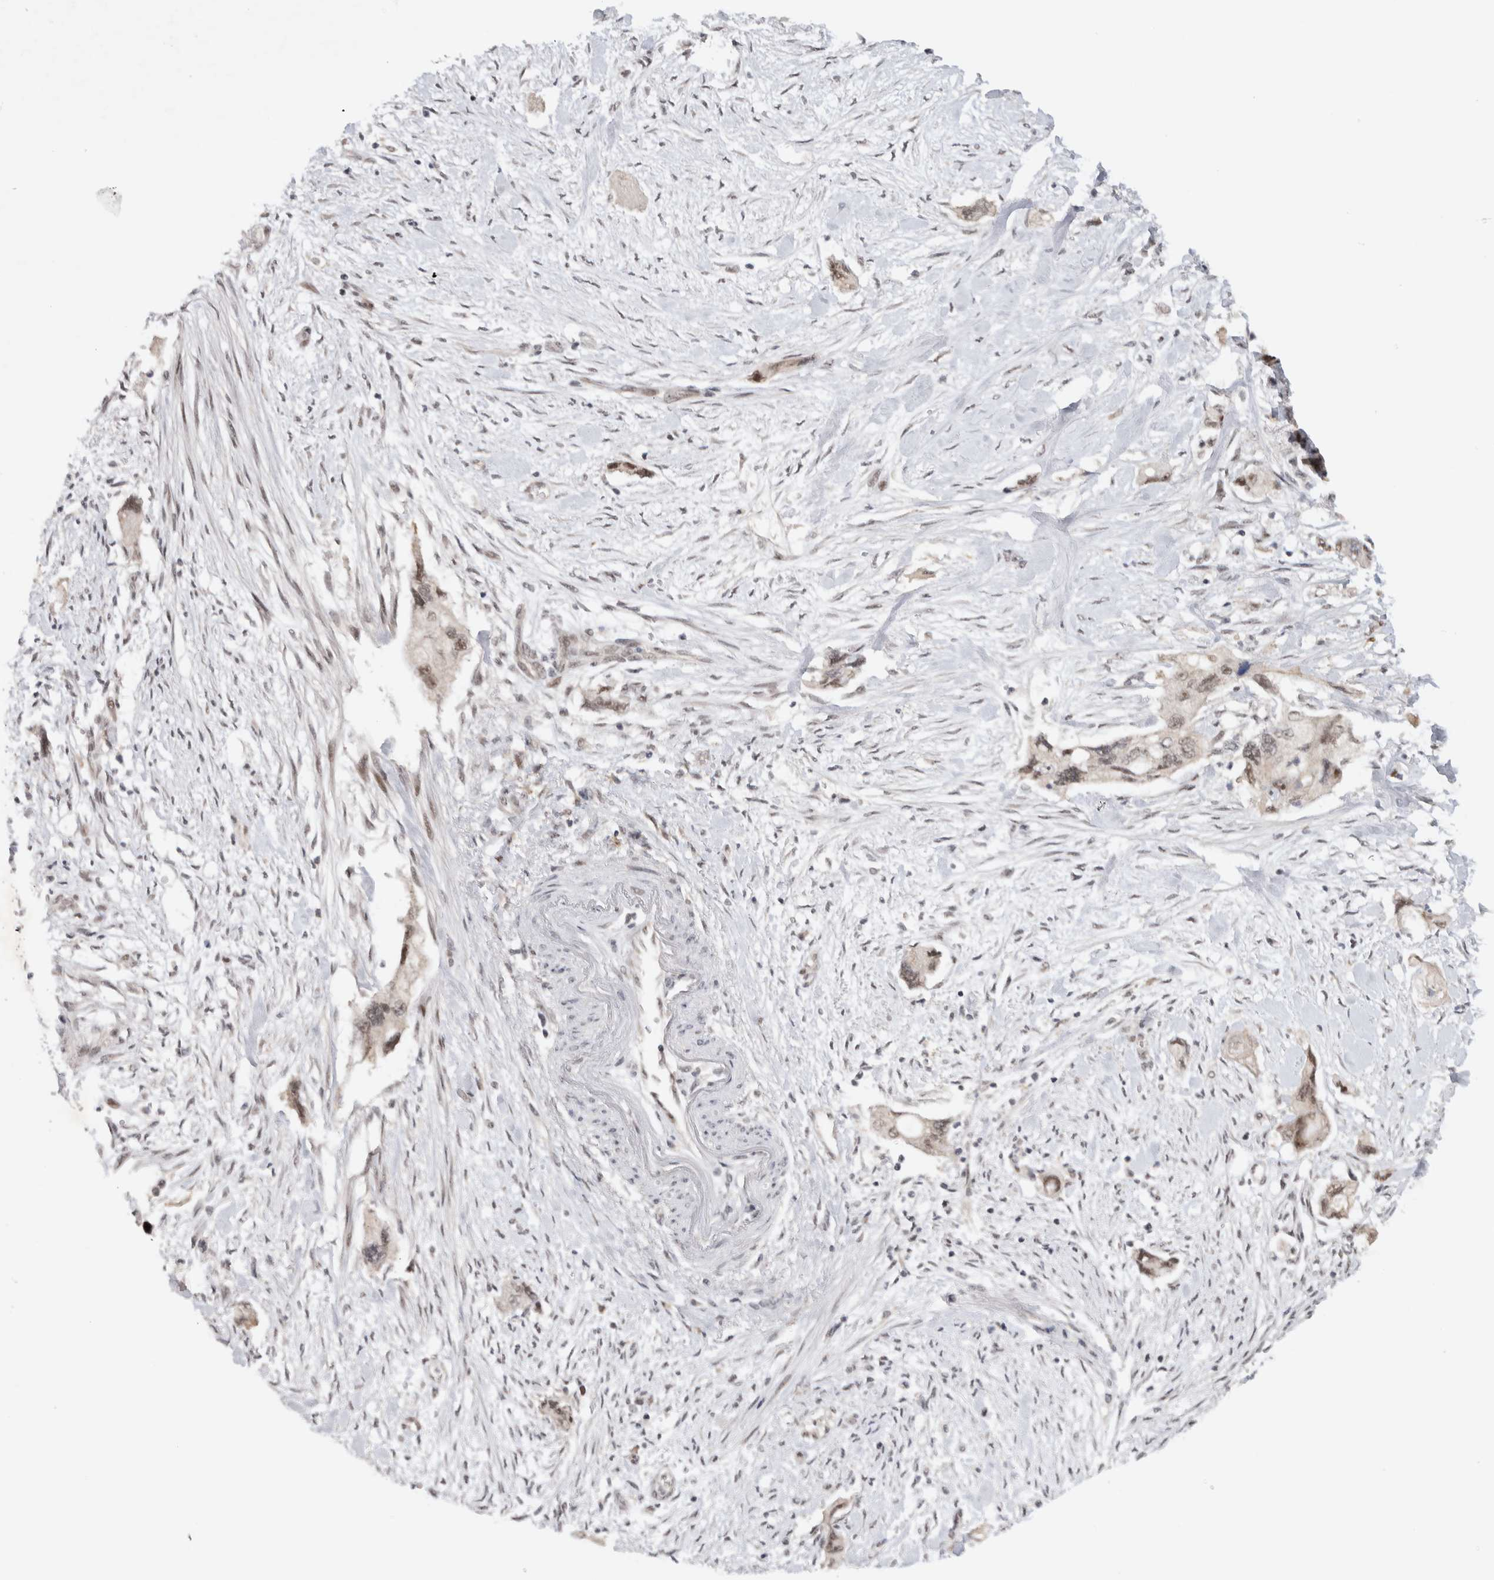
{"staining": {"intensity": "weak", "quantity": "25%-75%", "location": "nuclear"}, "tissue": "pancreatic cancer", "cell_type": "Tumor cells", "image_type": "cancer", "snomed": [{"axis": "morphology", "description": "Adenocarcinoma, NOS"}, {"axis": "topography", "description": "Pancreas"}], "caption": "A brown stain highlights weak nuclear expression of a protein in pancreatic cancer (adenocarcinoma) tumor cells. Ihc stains the protein of interest in brown and the nuclei are stained blue.", "gene": "HESX1", "patient": {"sex": "female", "age": 73}}